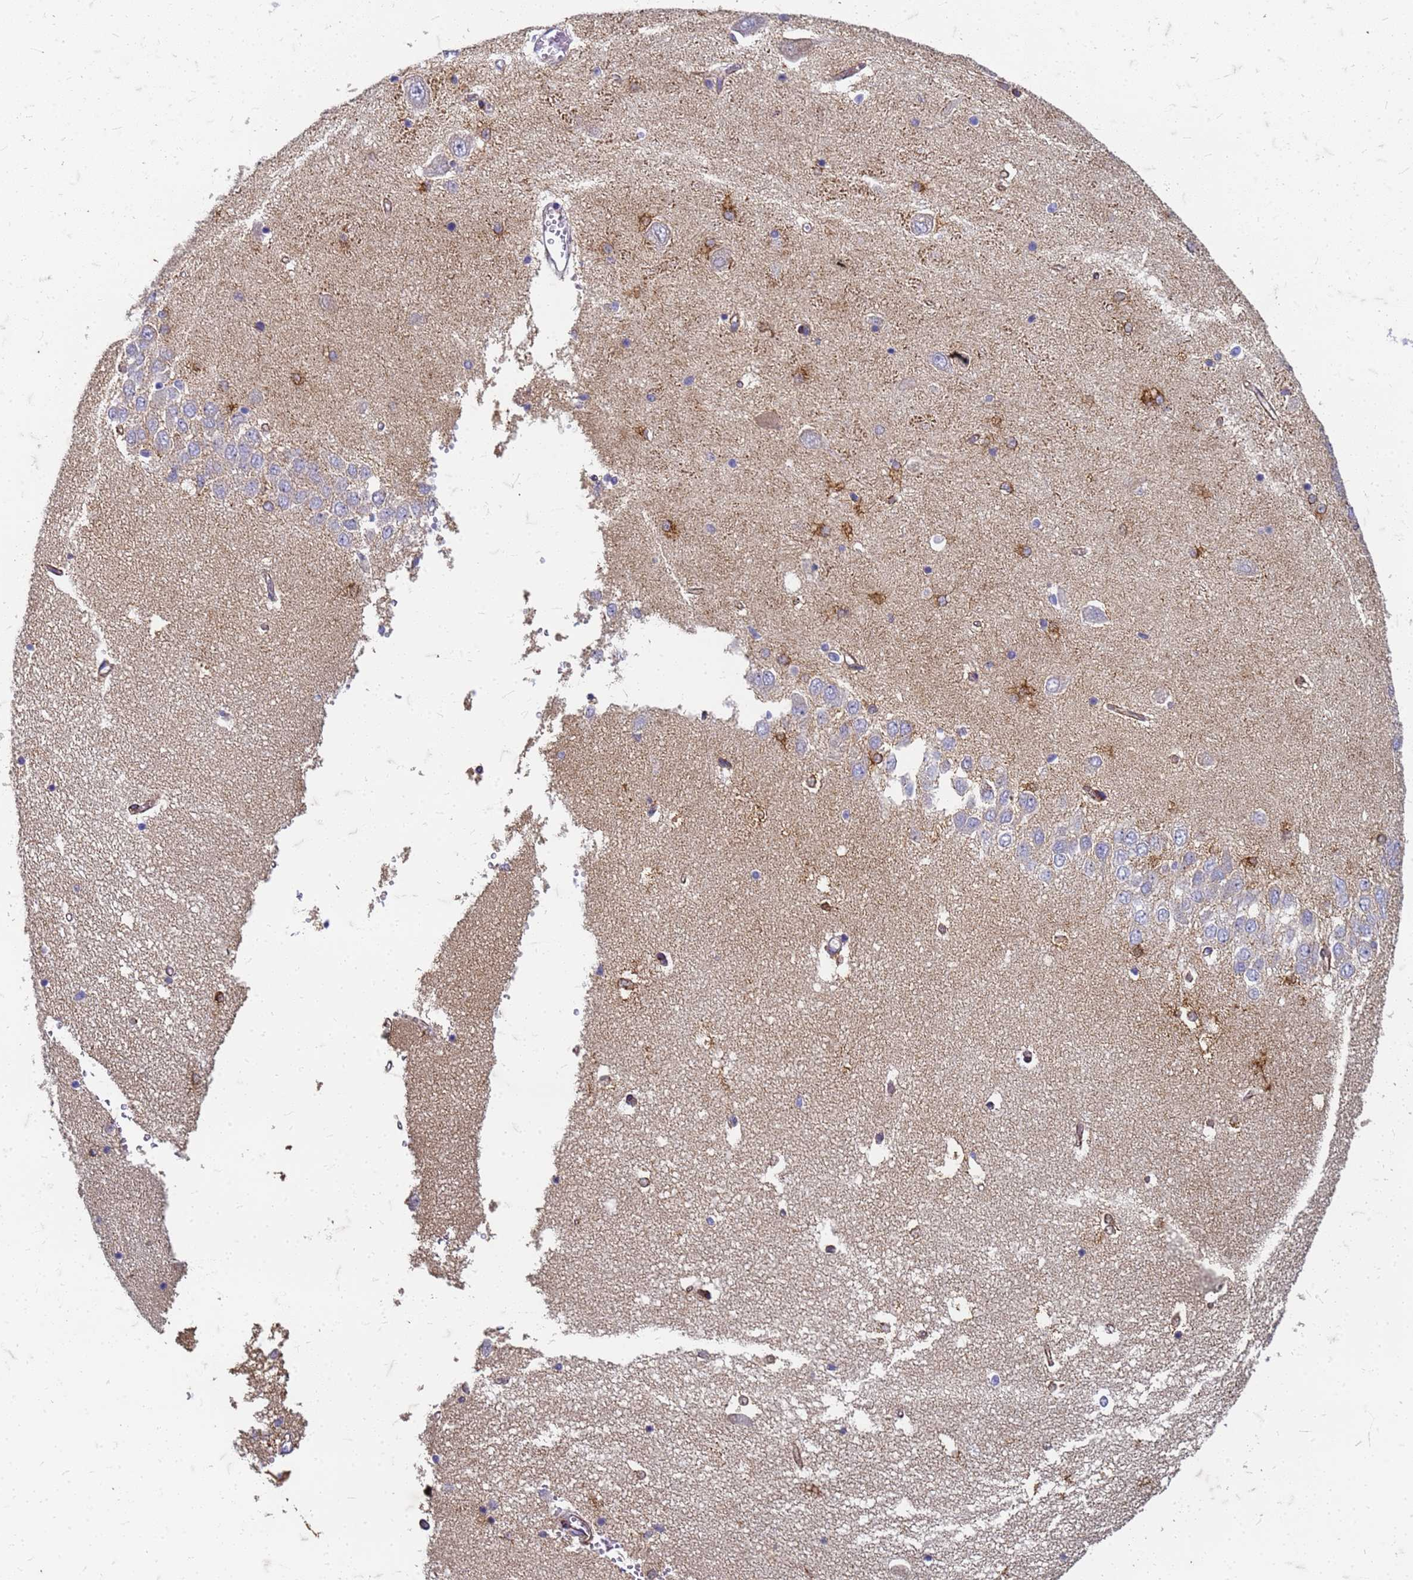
{"staining": {"intensity": "moderate", "quantity": "<25%", "location": "cytoplasmic/membranous"}, "tissue": "hippocampus", "cell_type": "Glial cells", "image_type": "normal", "snomed": [{"axis": "morphology", "description": "Normal tissue, NOS"}, {"axis": "topography", "description": "Hippocampus"}], "caption": "Immunohistochemical staining of normal human hippocampus displays moderate cytoplasmic/membranous protein staining in about <25% of glial cells. The protein is stained brown, and the nuclei are stained in blue (DAB IHC with brightfield microscopy, high magnification).", "gene": "TRIM64B", "patient": {"sex": "male", "age": 45}}